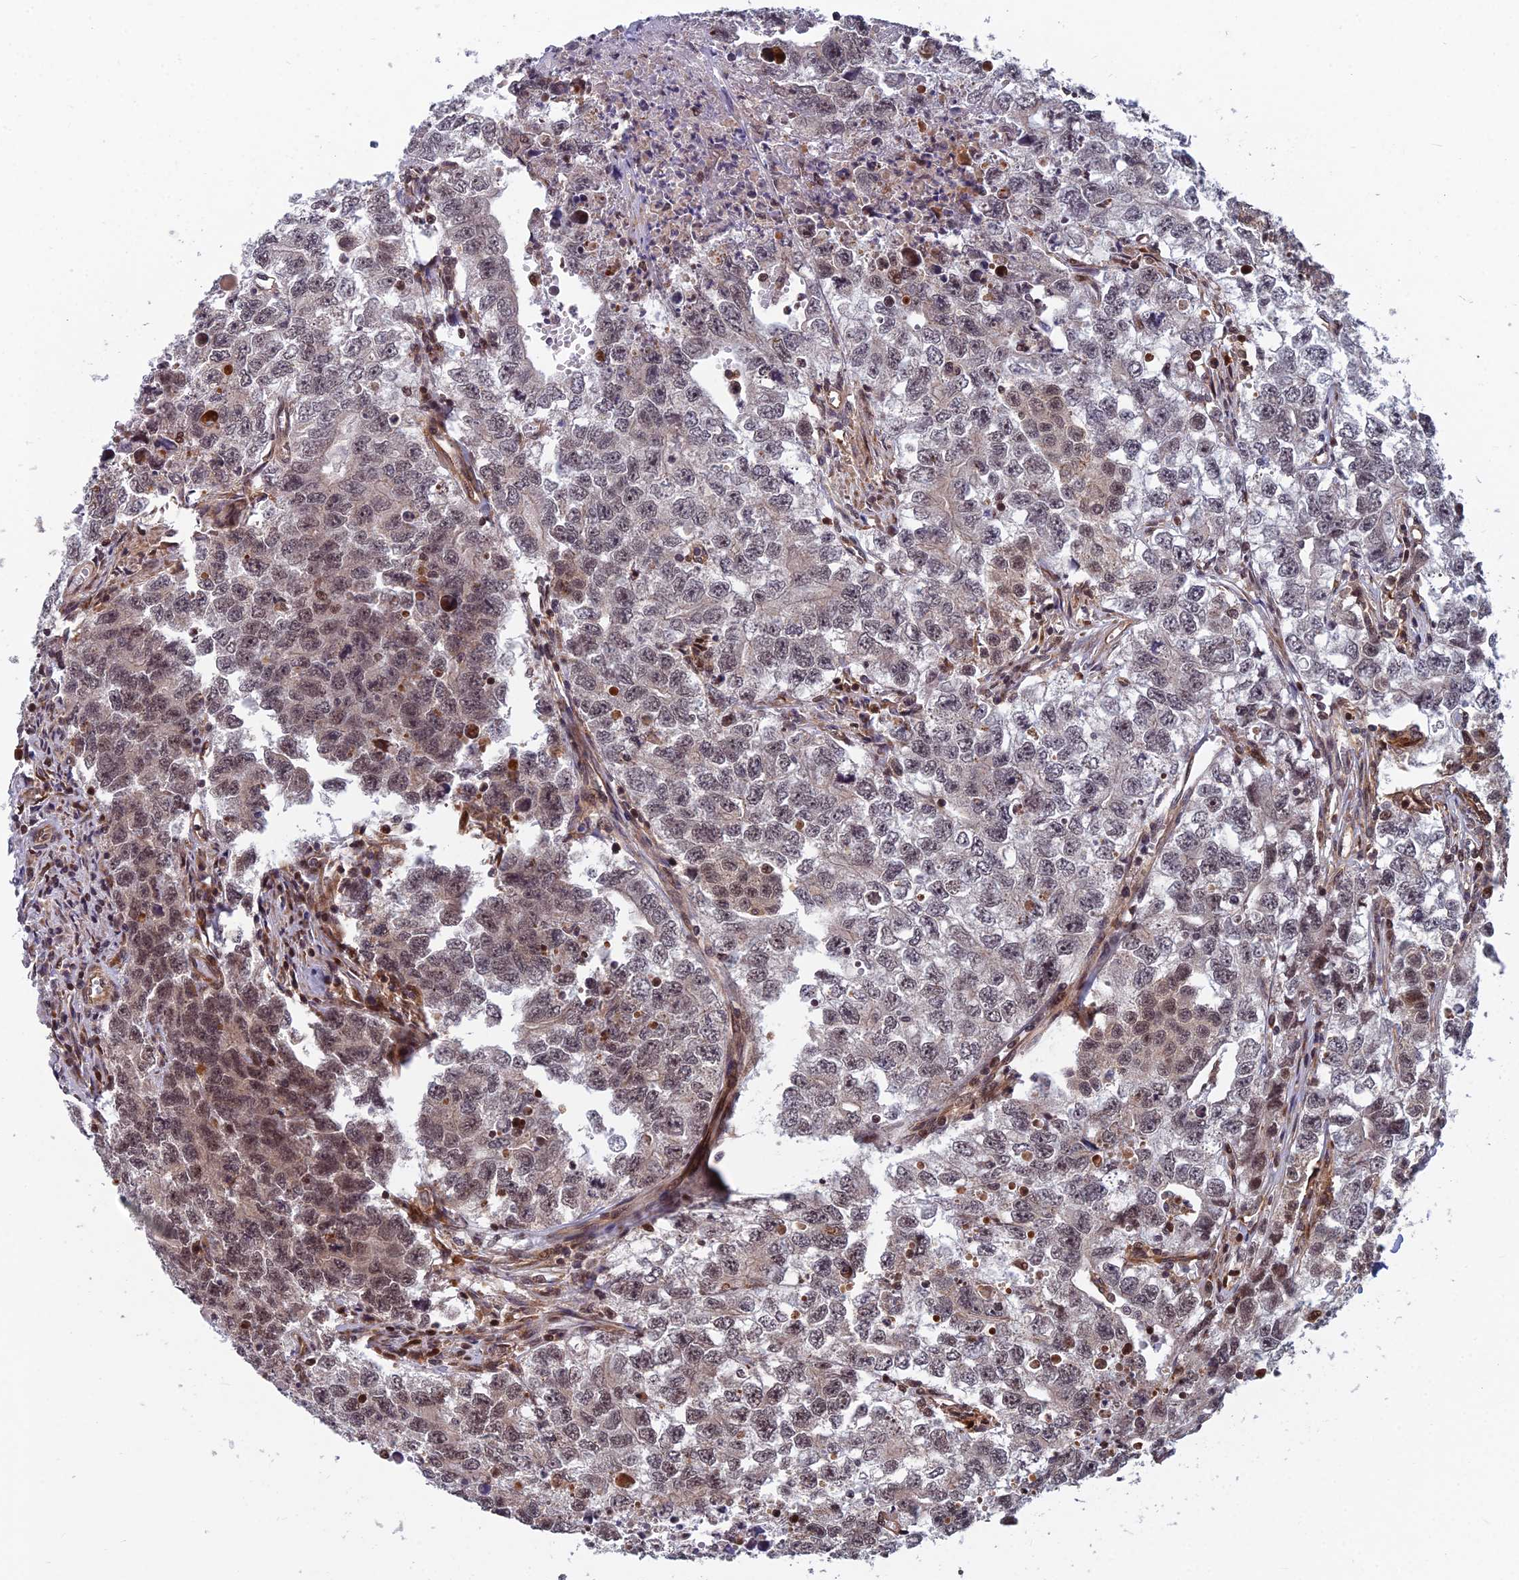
{"staining": {"intensity": "weak", "quantity": "25%-75%", "location": "nuclear"}, "tissue": "testis cancer", "cell_type": "Tumor cells", "image_type": "cancer", "snomed": [{"axis": "morphology", "description": "Seminoma, NOS"}, {"axis": "morphology", "description": "Carcinoma, Embryonal, NOS"}, {"axis": "topography", "description": "Testis"}], "caption": "A brown stain highlights weak nuclear staining of a protein in human testis embryonal carcinoma tumor cells.", "gene": "COMMD2", "patient": {"sex": "male", "age": 43}}